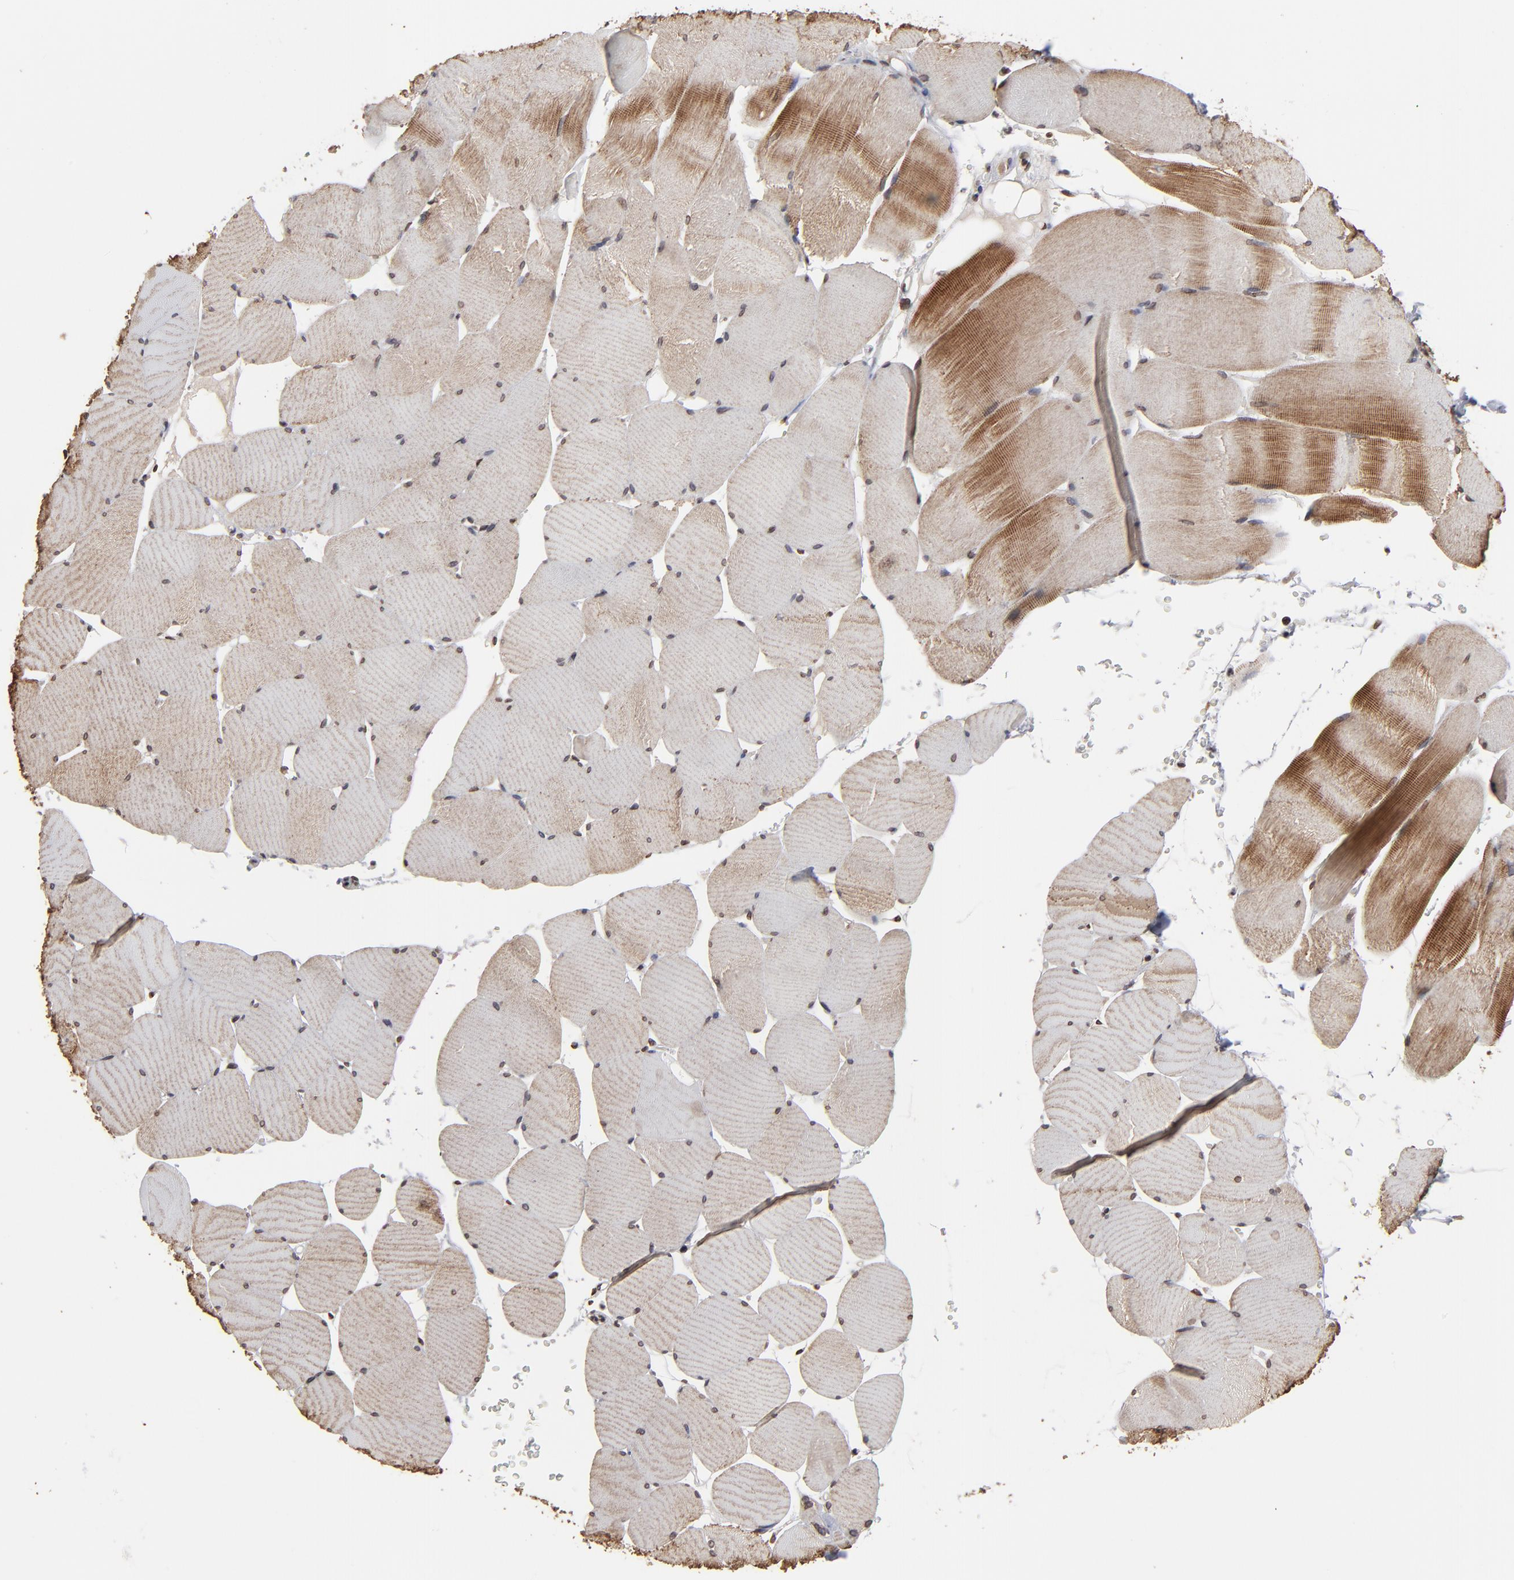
{"staining": {"intensity": "moderate", "quantity": "25%-75%", "location": "cytoplasmic/membranous,nuclear"}, "tissue": "skeletal muscle", "cell_type": "Myocytes", "image_type": "normal", "snomed": [{"axis": "morphology", "description": "Normal tissue, NOS"}, {"axis": "topography", "description": "Skeletal muscle"}], "caption": "Immunohistochemical staining of benign skeletal muscle demonstrates 25%-75% levels of moderate cytoplasmic/membranous,nuclear protein staining in approximately 25%-75% of myocytes.", "gene": "BAZ1A", "patient": {"sex": "male", "age": 62}}